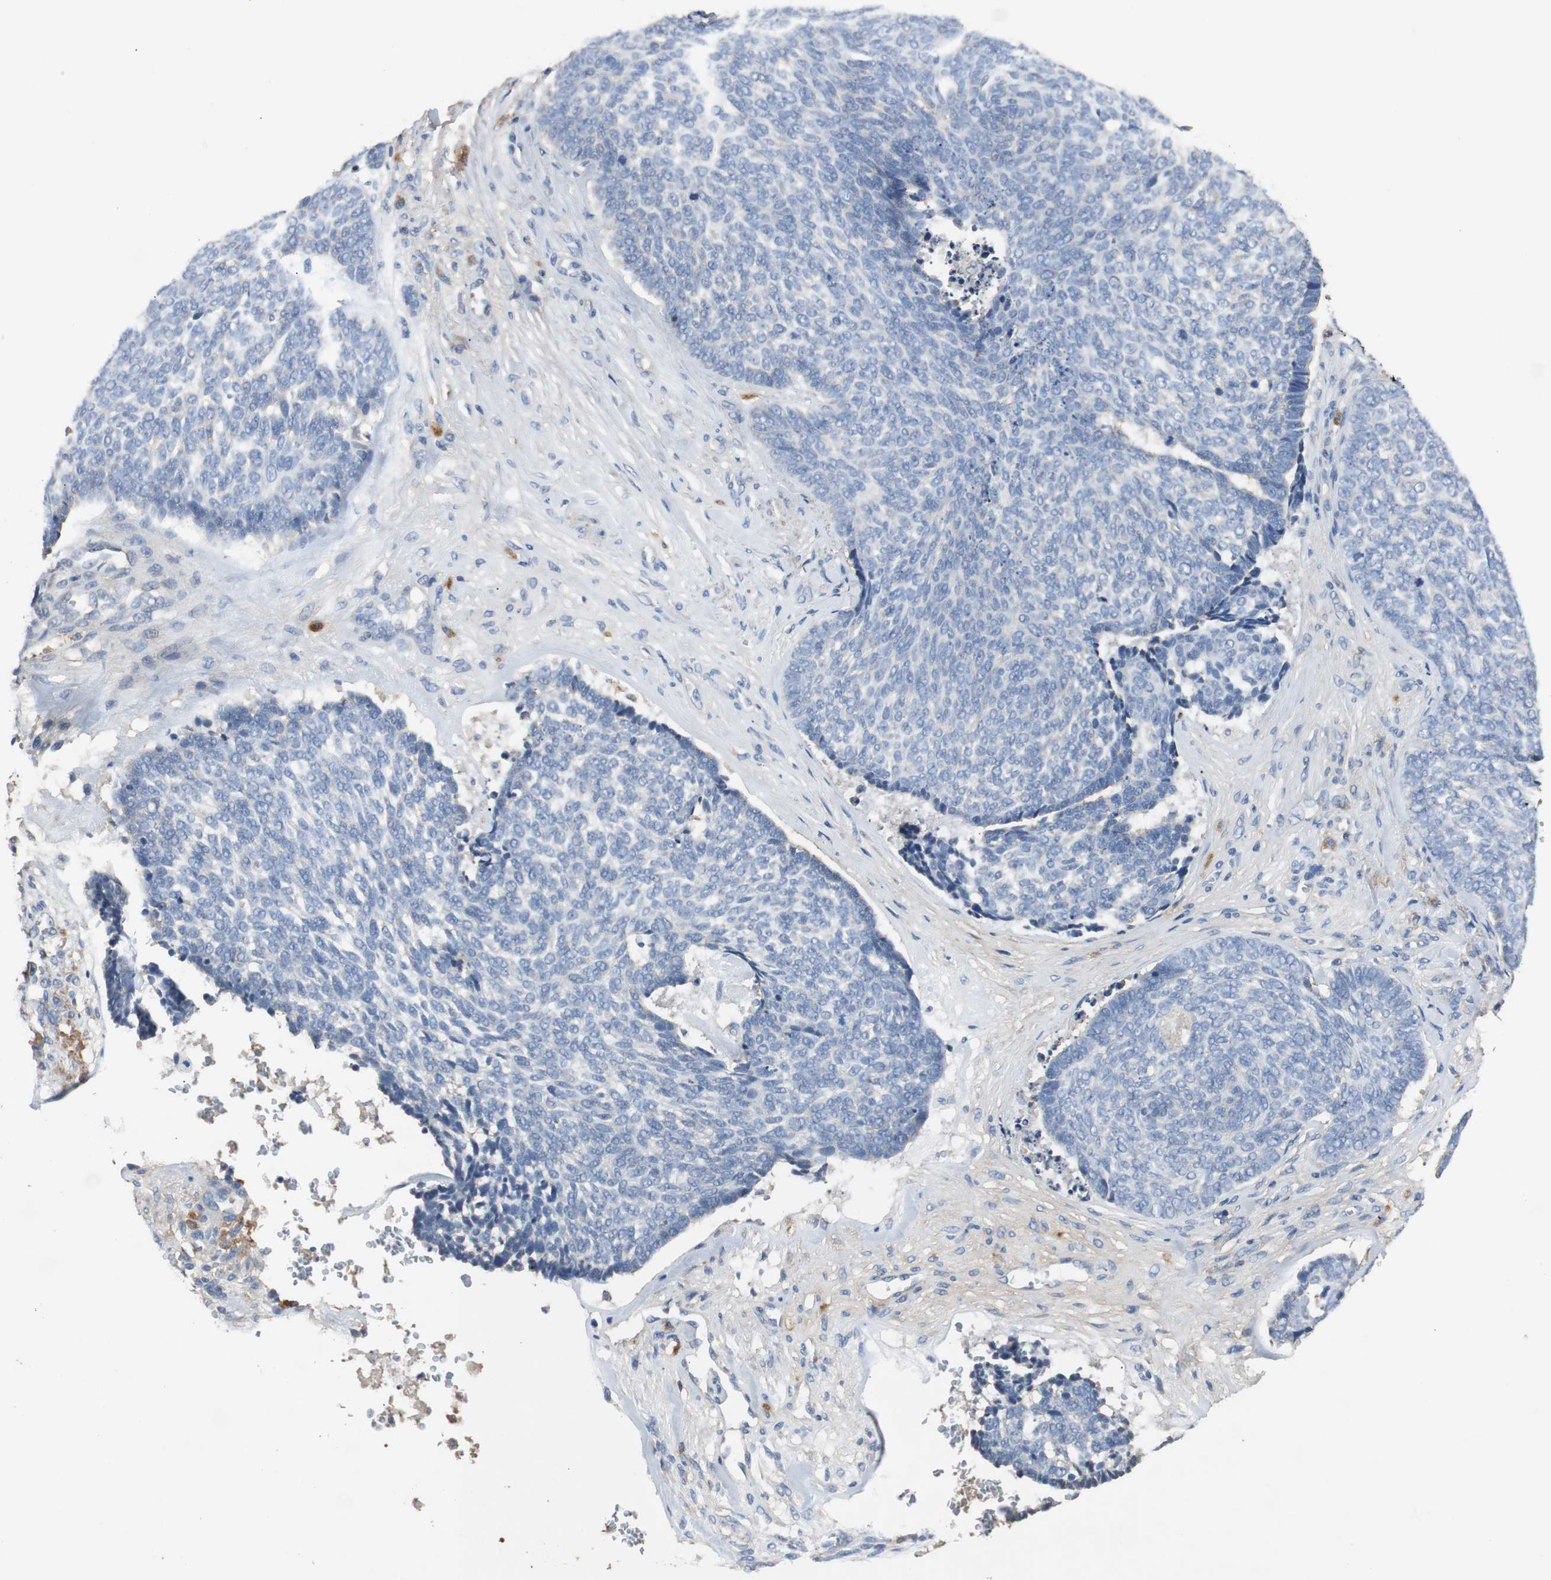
{"staining": {"intensity": "negative", "quantity": "none", "location": "none"}, "tissue": "skin cancer", "cell_type": "Tumor cells", "image_type": "cancer", "snomed": [{"axis": "morphology", "description": "Basal cell carcinoma"}, {"axis": "topography", "description": "Skin"}], "caption": "The immunohistochemistry (IHC) histopathology image has no significant staining in tumor cells of skin cancer tissue.", "gene": "TNFRSF14", "patient": {"sex": "male", "age": 84}}